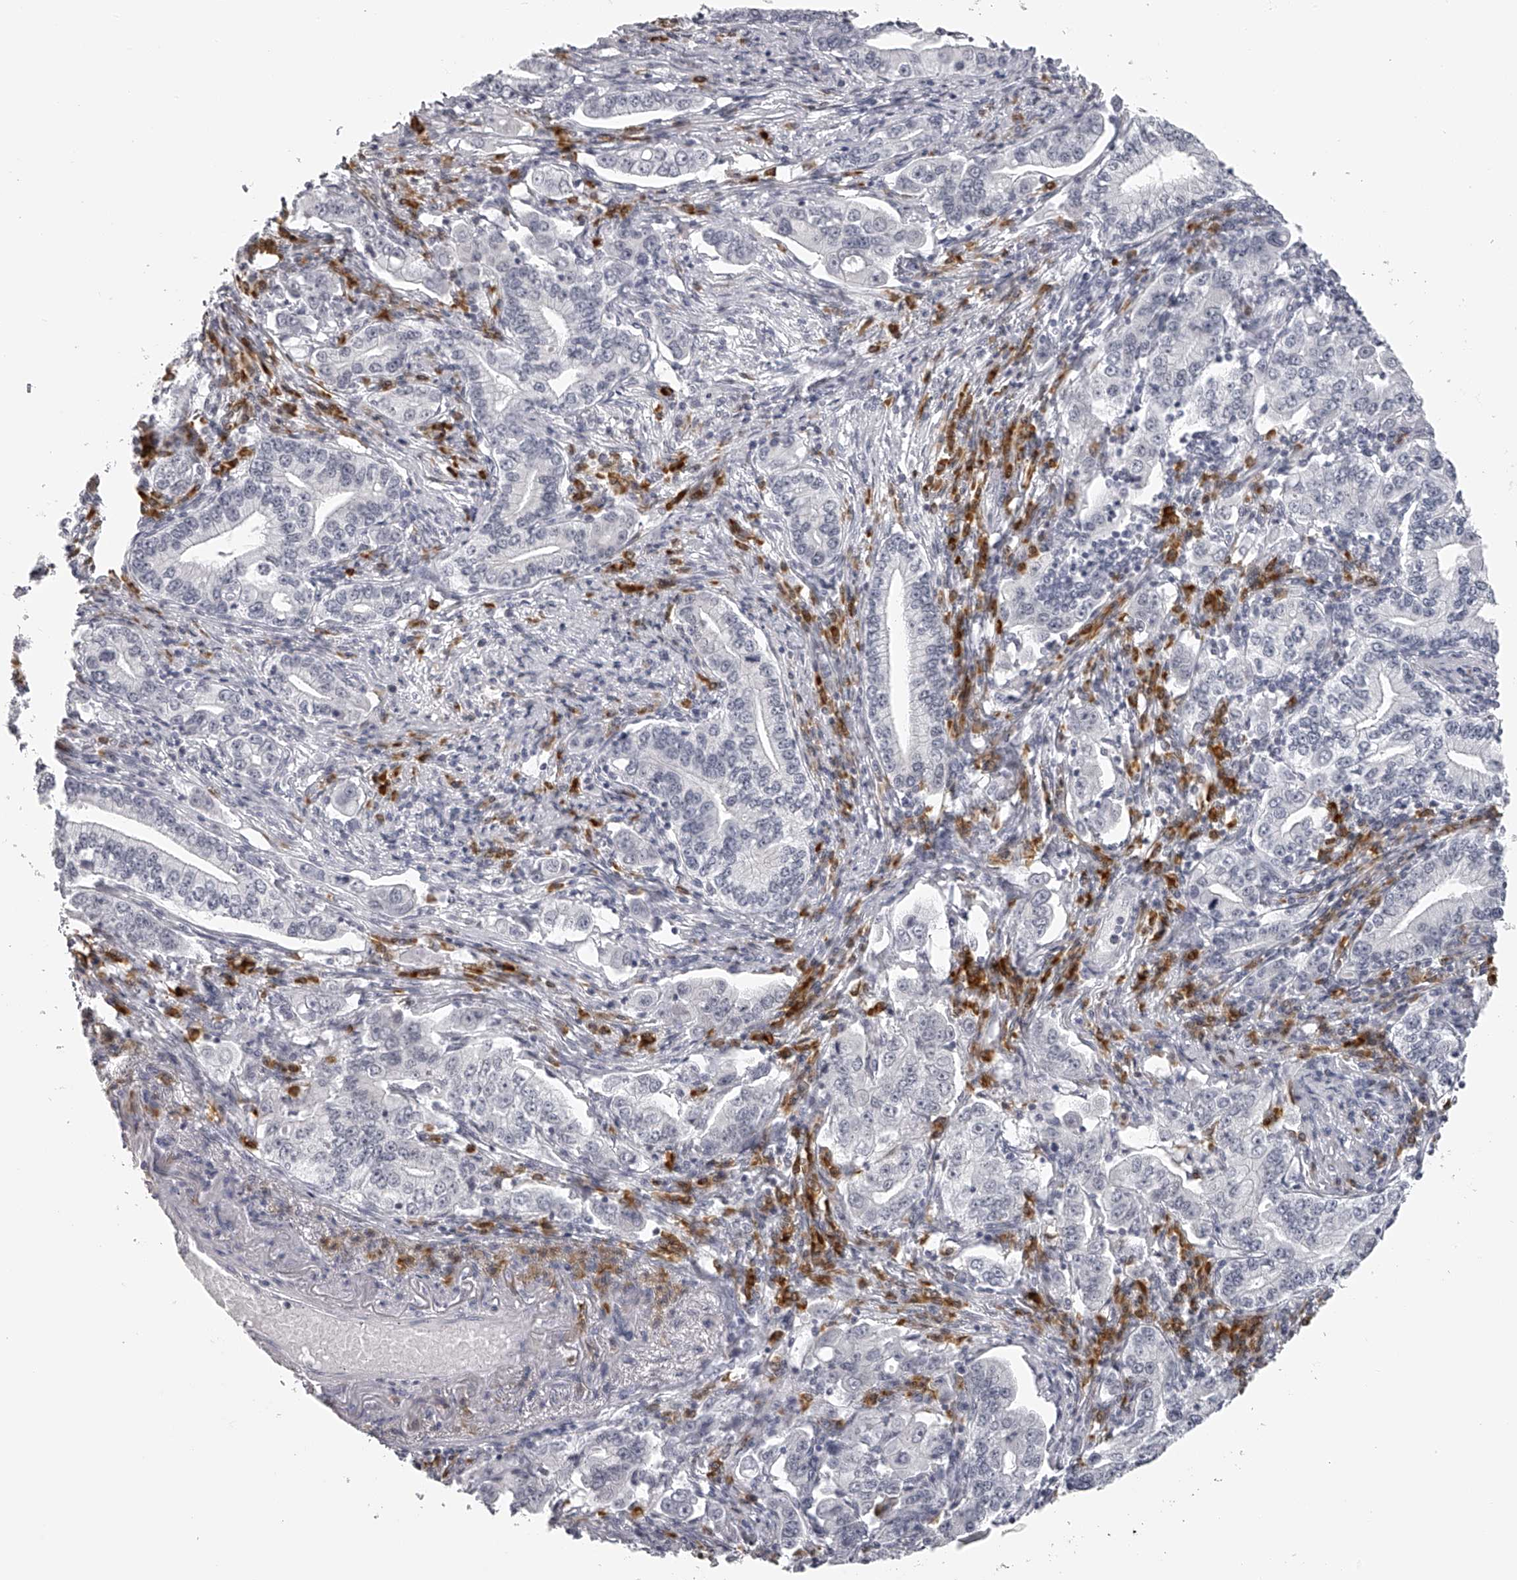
{"staining": {"intensity": "negative", "quantity": "none", "location": "none"}, "tissue": "stomach cancer", "cell_type": "Tumor cells", "image_type": "cancer", "snomed": [{"axis": "morphology", "description": "Adenocarcinoma, NOS"}, {"axis": "topography", "description": "Stomach, lower"}], "caption": "Stomach adenocarcinoma was stained to show a protein in brown. There is no significant staining in tumor cells.", "gene": "SEC11C", "patient": {"sex": "female", "age": 72}}